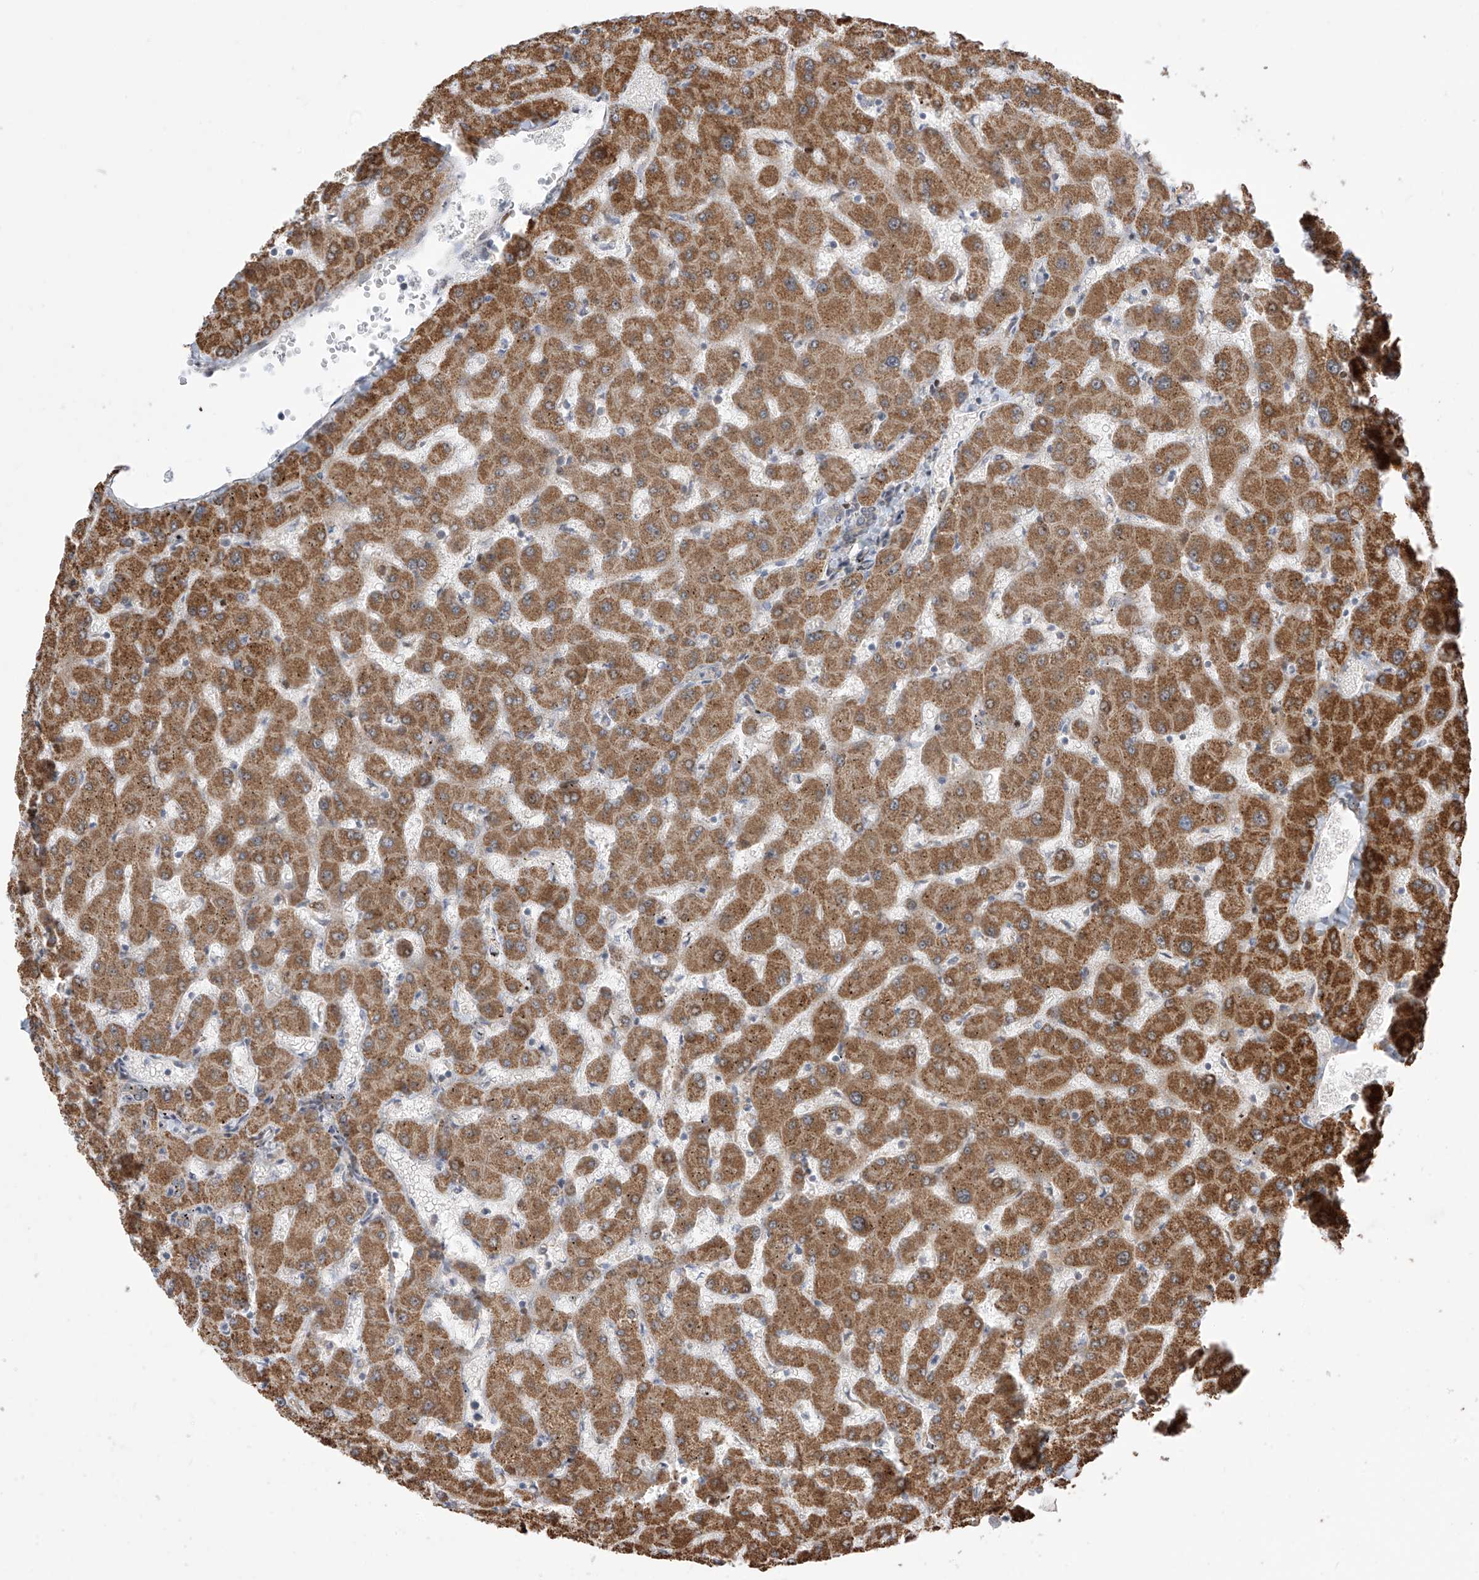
{"staining": {"intensity": "negative", "quantity": "none", "location": "none"}, "tissue": "liver", "cell_type": "Cholangiocytes", "image_type": "normal", "snomed": [{"axis": "morphology", "description": "Normal tissue, NOS"}, {"axis": "topography", "description": "Liver"}], "caption": "A high-resolution photomicrograph shows IHC staining of normal liver, which exhibits no significant staining in cholangiocytes.", "gene": "LATS1", "patient": {"sex": "female", "age": 63}}